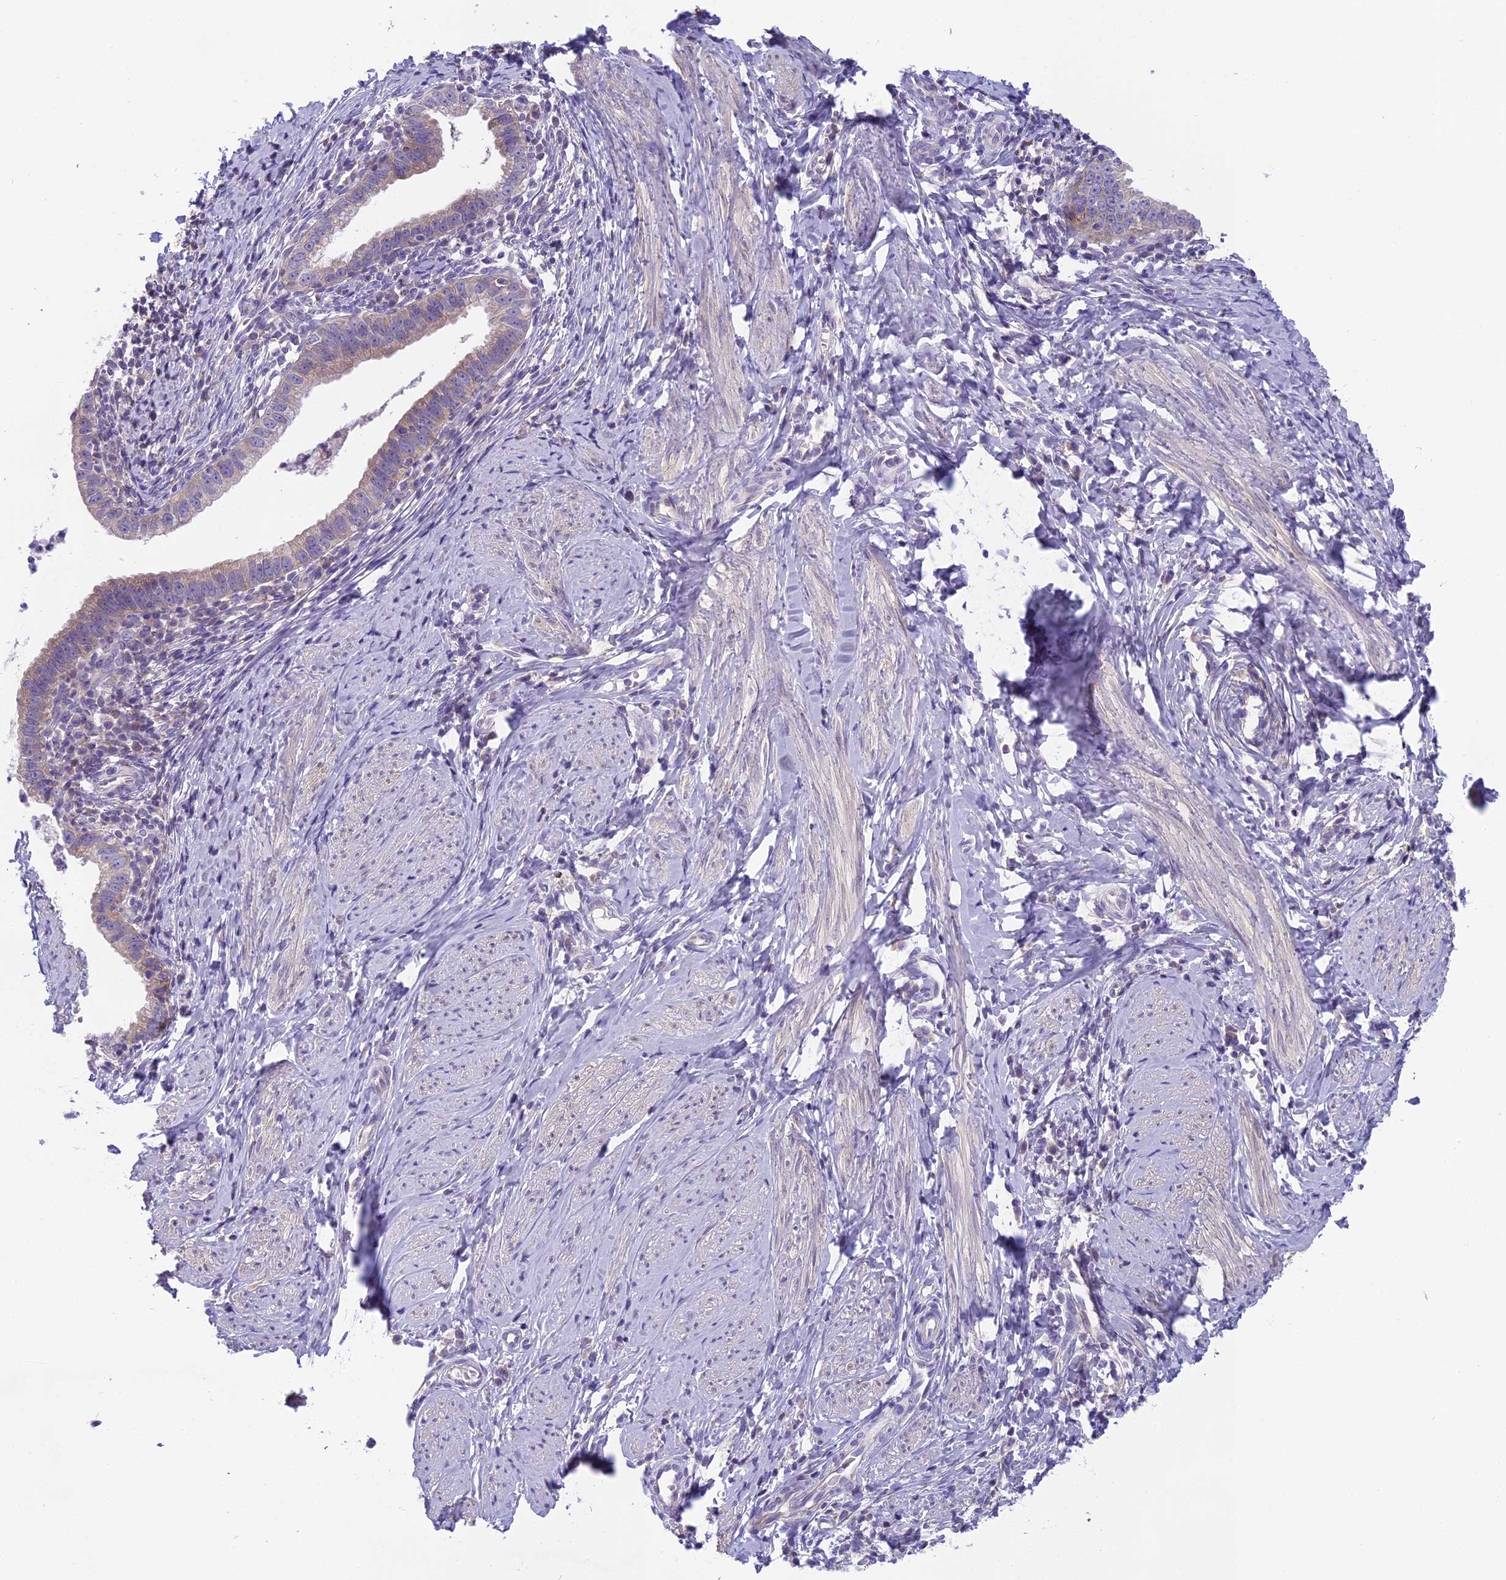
{"staining": {"intensity": "weak", "quantity": "25%-75%", "location": "cytoplasmic/membranous"}, "tissue": "cervical cancer", "cell_type": "Tumor cells", "image_type": "cancer", "snomed": [{"axis": "morphology", "description": "Adenocarcinoma, NOS"}, {"axis": "topography", "description": "Cervix"}], "caption": "A high-resolution histopathology image shows IHC staining of cervical adenocarcinoma, which displays weak cytoplasmic/membranous expression in approximately 25%-75% of tumor cells.", "gene": "ARHGEF37", "patient": {"sex": "female", "age": 36}}